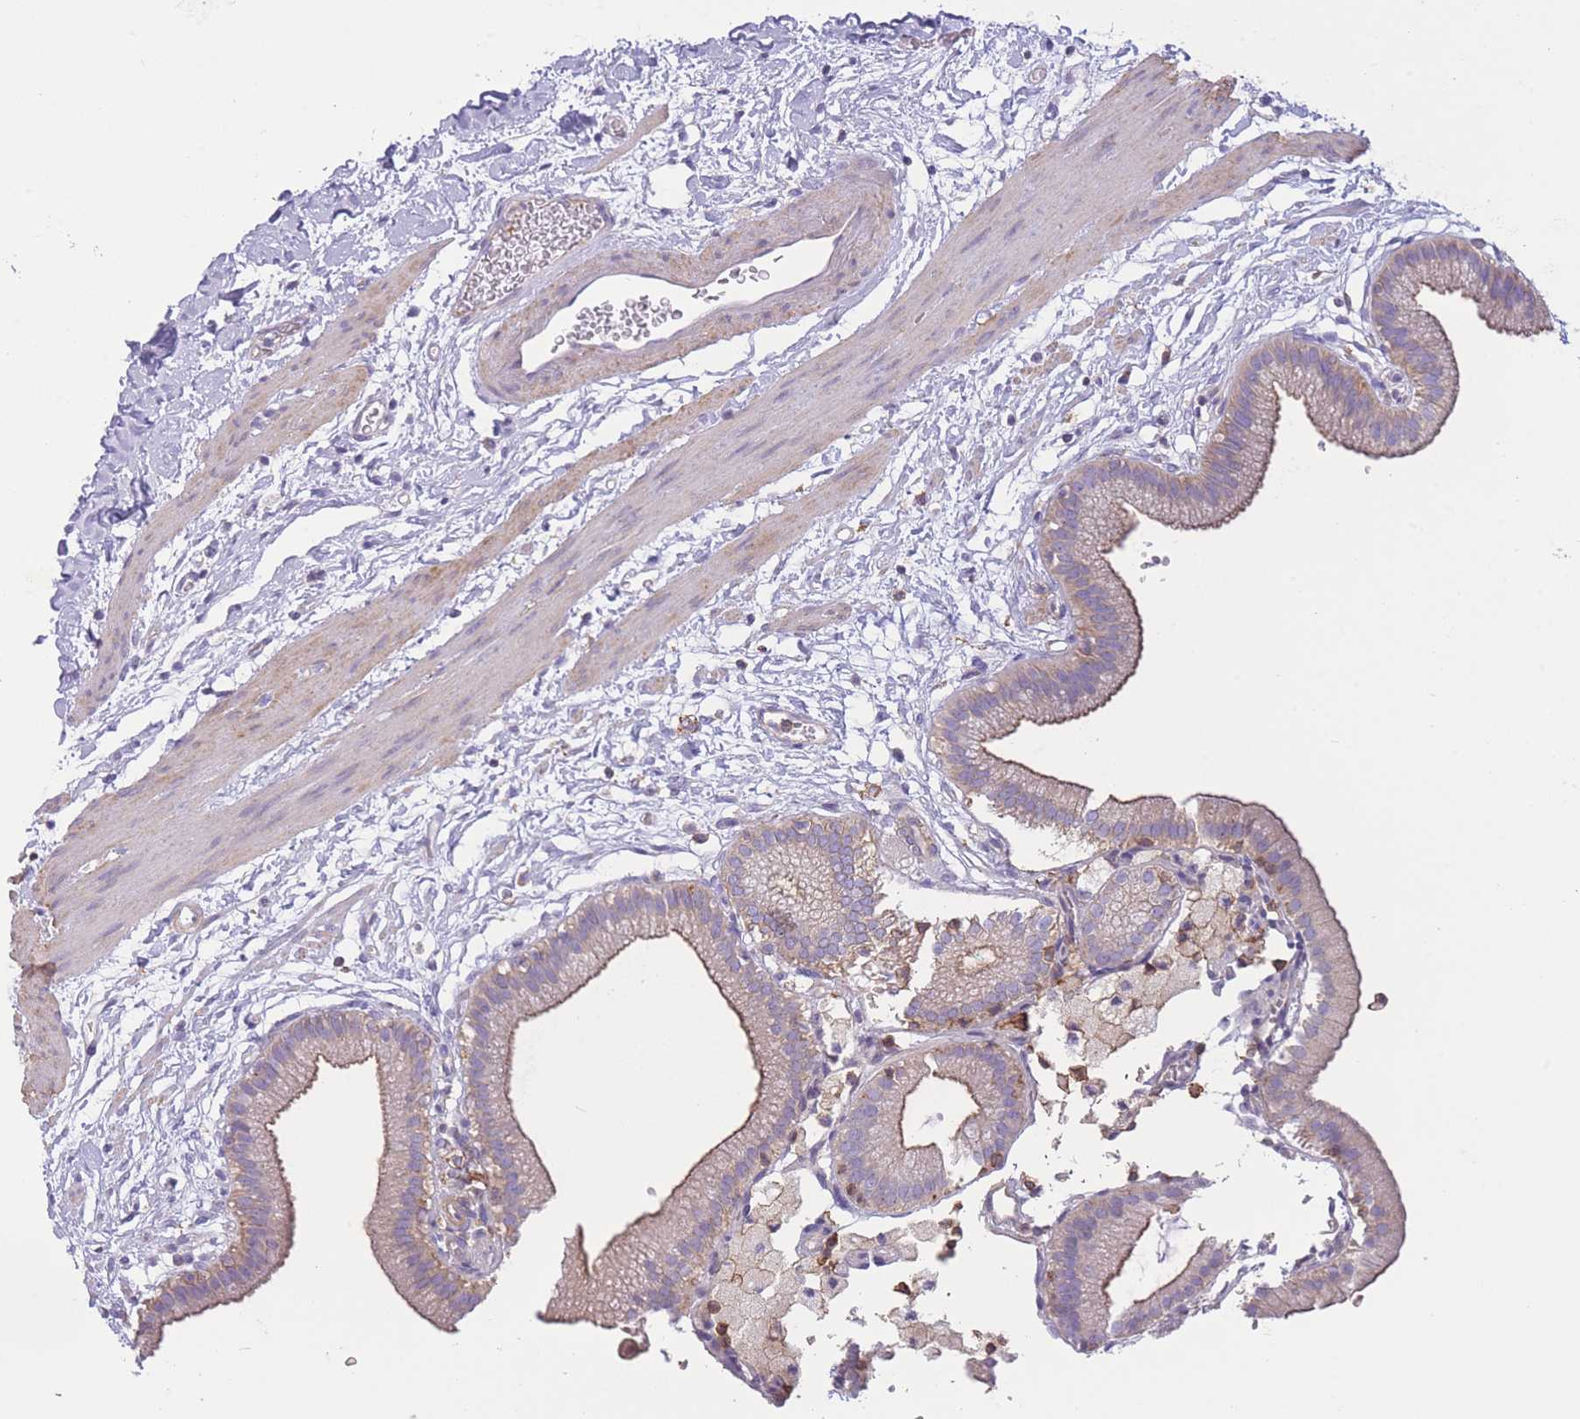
{"staining": {"intensity": "moderate", "quantity": "<25%", "location": "cytoplasmic/membranous"}, "tissue": "gallbladder", "cell_type": "Glandular cells", "image_type": "normal", "snomed": [{"axis": "morphology", "description": "Normal tissue, NOS"}, {"axis": "topography", "description": "Gallbladder"}], "caption": "The photomicrograph reveals a brown stain indicating the presence of a protein in the cytoplasmic/membranous of glandular cells in gallbladder. (brown staining indicates protein expression, while blue staining denotes nuclei).", "gene": "PDHA1", "patient": {"sex": "male", "age": 55}}